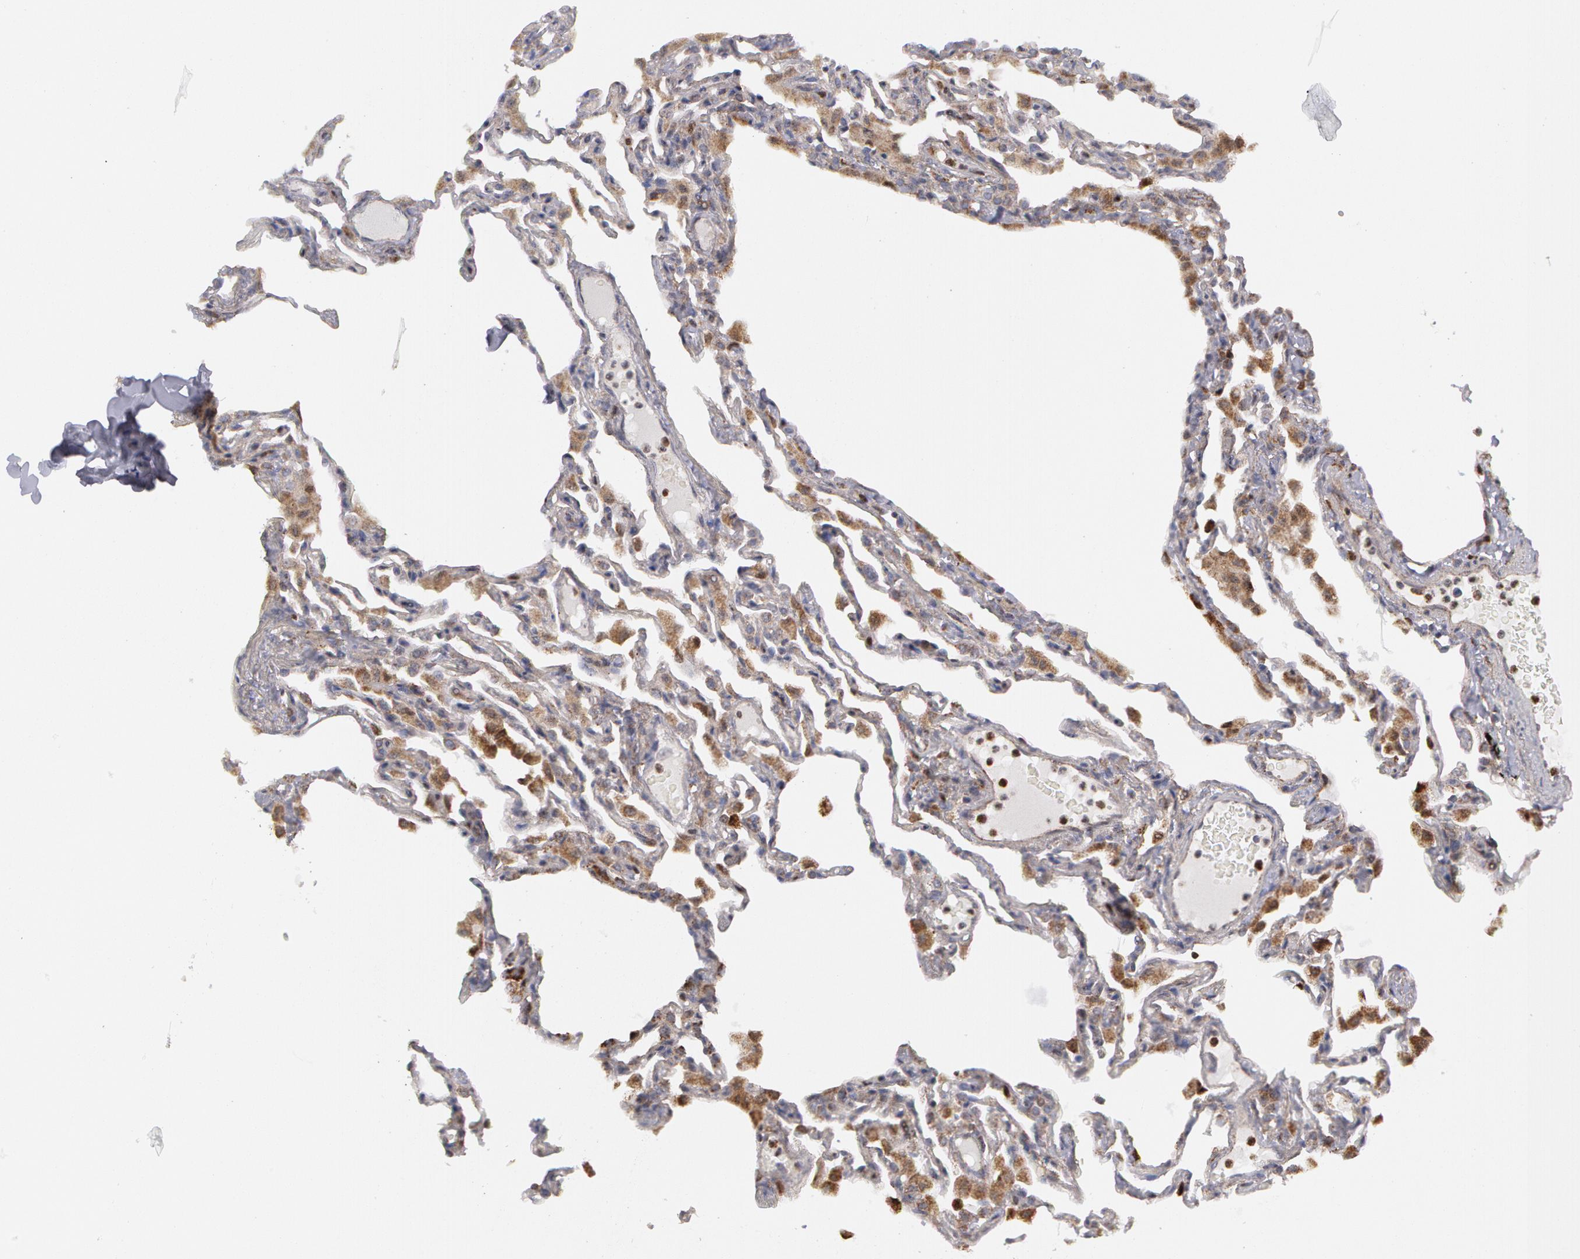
{"staining": {"intensity": "negative", "quantity": "none", "location": "none"}, "tissue": "lung", "cell_type": "Alveolar cells", "image_type": "normal", "snomed": [{"axis": "morphology", "description": "Normal tissue, NOS"}, {"axis": "topography", "description": "Lung"}], "caption": "A high-resolution photomicrograph shows IHC staining of benign lung, which displays no significant expression in alveolar cells. (DAB IHC, high magnification).", "gene": "ERBB2", "patient": {"sex": "female", "age": 49}}